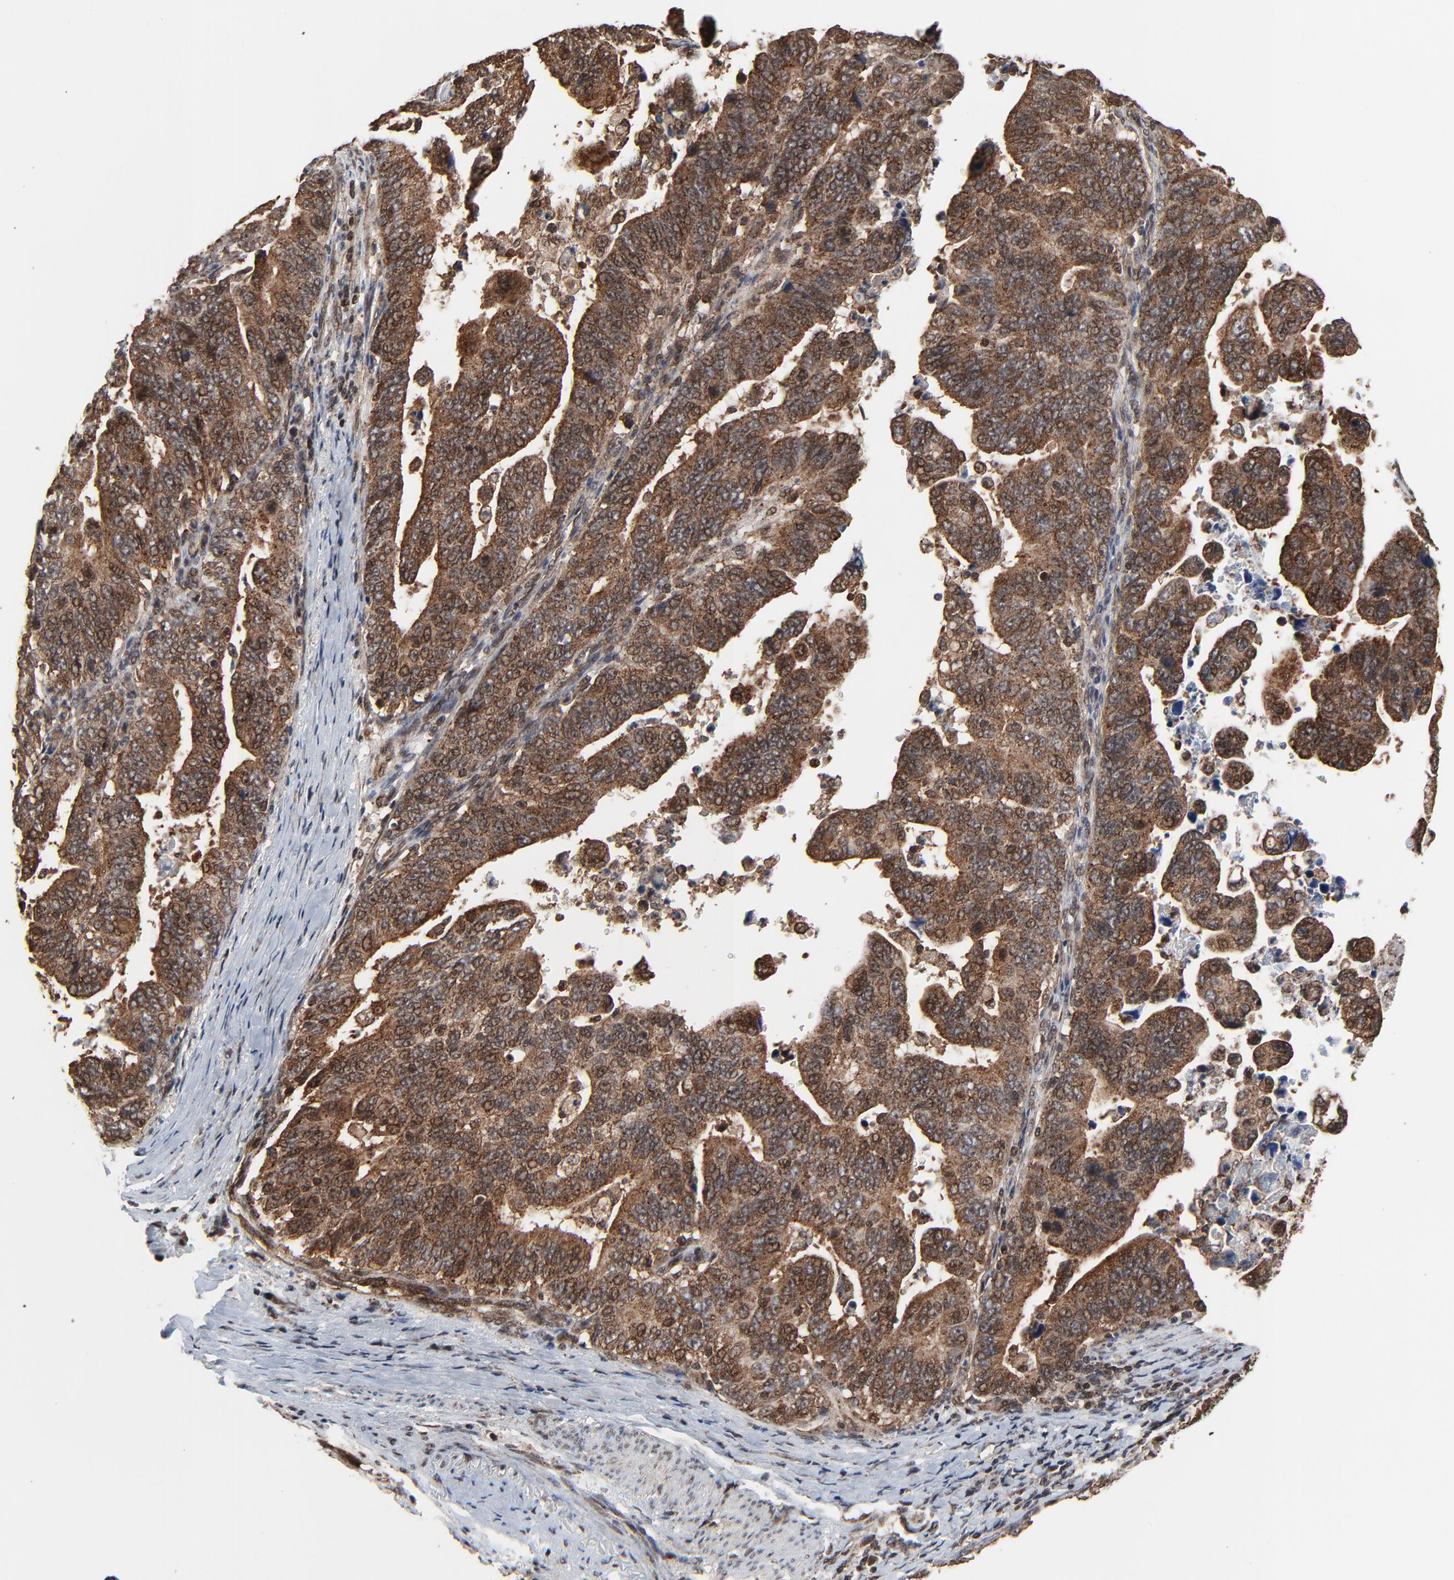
{"staining": {"intensity": "moderate", "quantity": ">75%", "location": "cytoplasmic/membranous,nuclear"}, "tissue": "stomach cancer", "cell_type": "Tumor cells", "image_type": "cancer", "snomed": [{"axis": "morphology", "description": "Adenocarcinoma, NOS"}, {"axis": "topography", "description": "Stomach, upper"}], "caption": "A brown stain highlights moderate cytoplasmic/membranous and nuclear staining of a protein in human stomach adenocarcinoma tumor cells.", "gene": "RHOJ", "patient": {"sex": "female", "age": 50}}